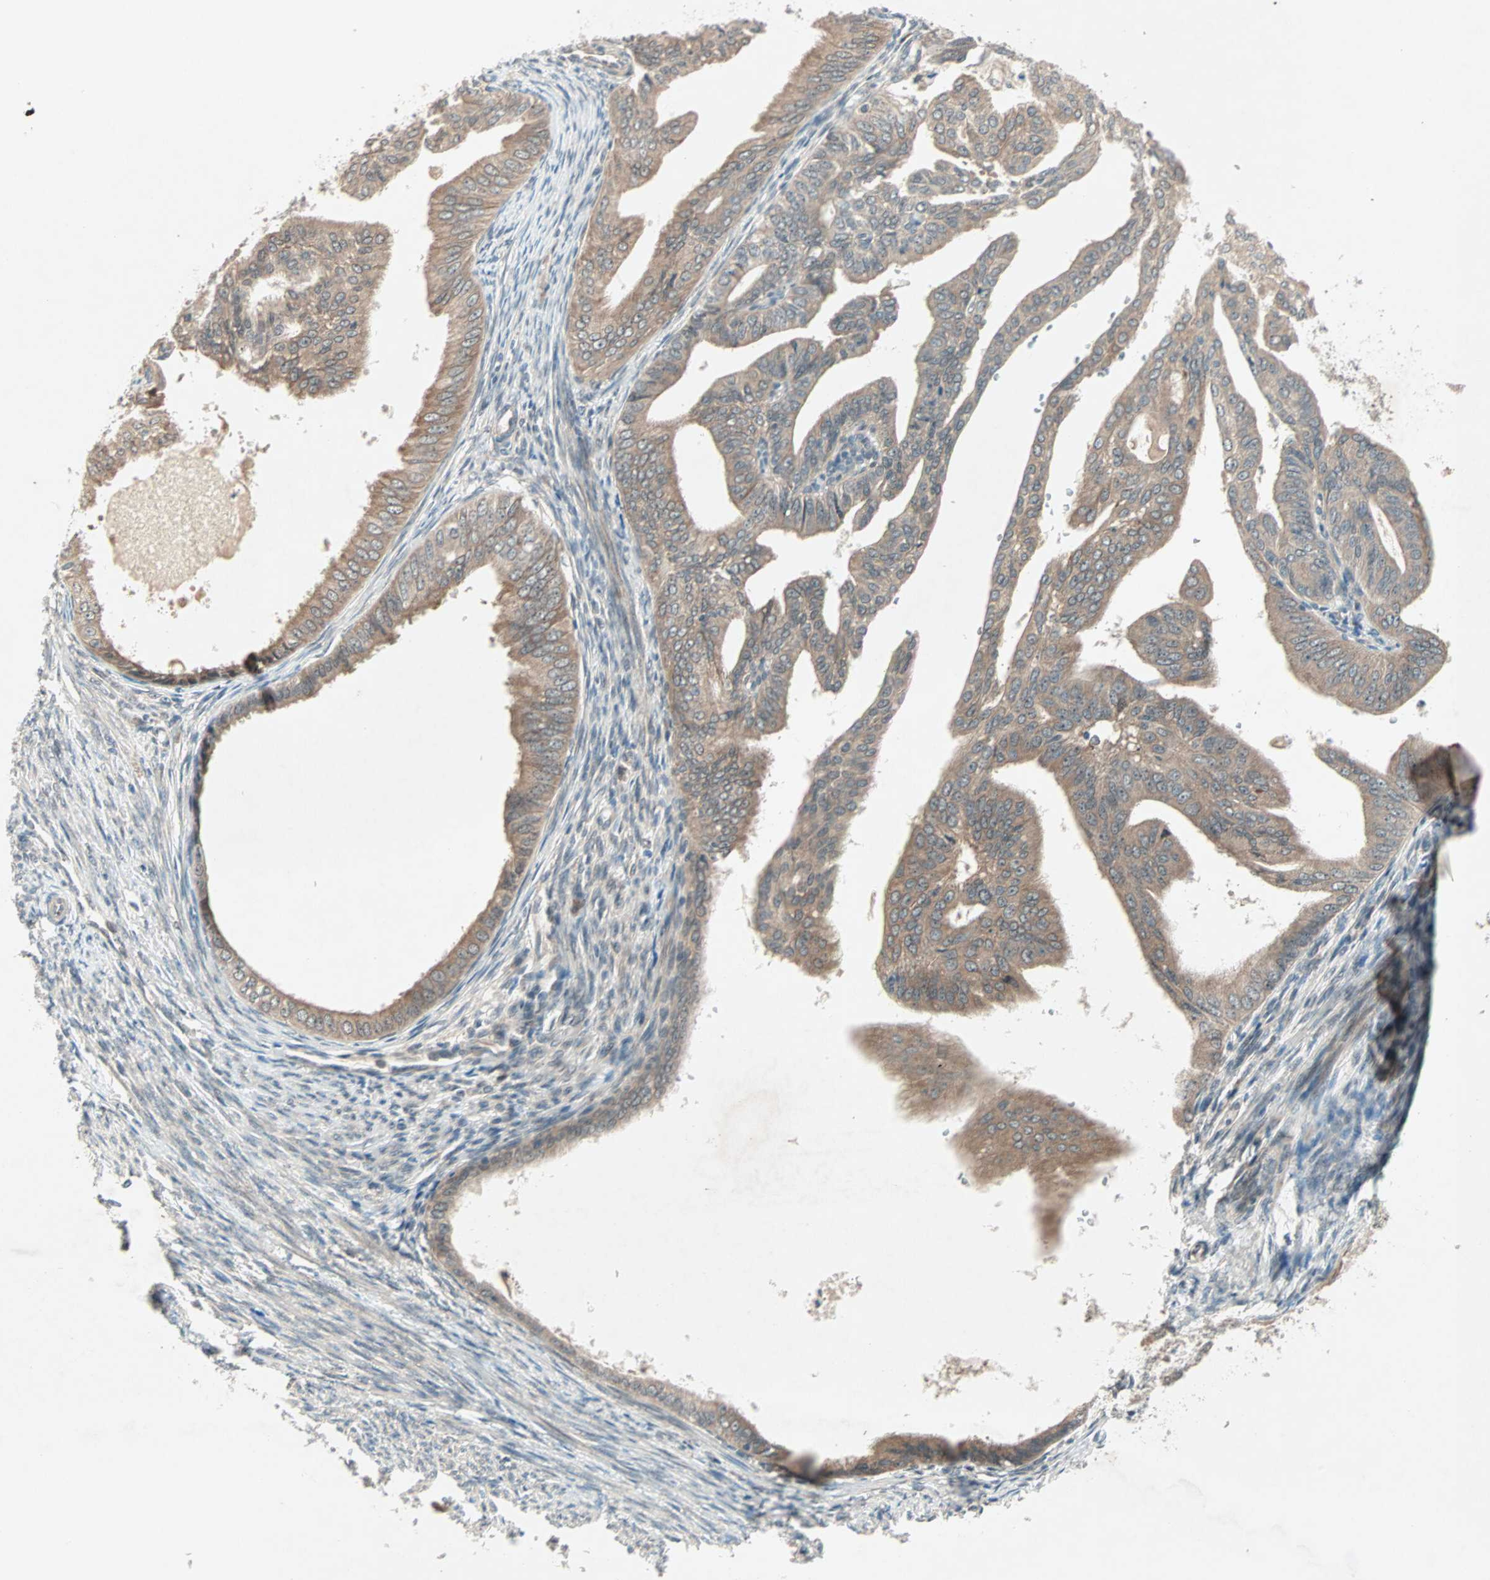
{"staining": {"intensity": "weak", "quantity": ">75%", "location": "cytoplasmic/membranous"}, "tissue": "endometrial cancer", "cell_type": "Tumor cells", "image_type": "cancer", "snomed": [{"axis": "morphology", "description": "Adenocarcinoma, NOS"}, {"axis": "topography", "description": "Endometrium"}], "caption": "A brown stain highlights weak cytoplasmic/membranous positivity of a protein in human adenocarcinoma (endometrial) tumor cells.", "gene": "PGBD1", "patient": {"sex": "female", "age": 58}}